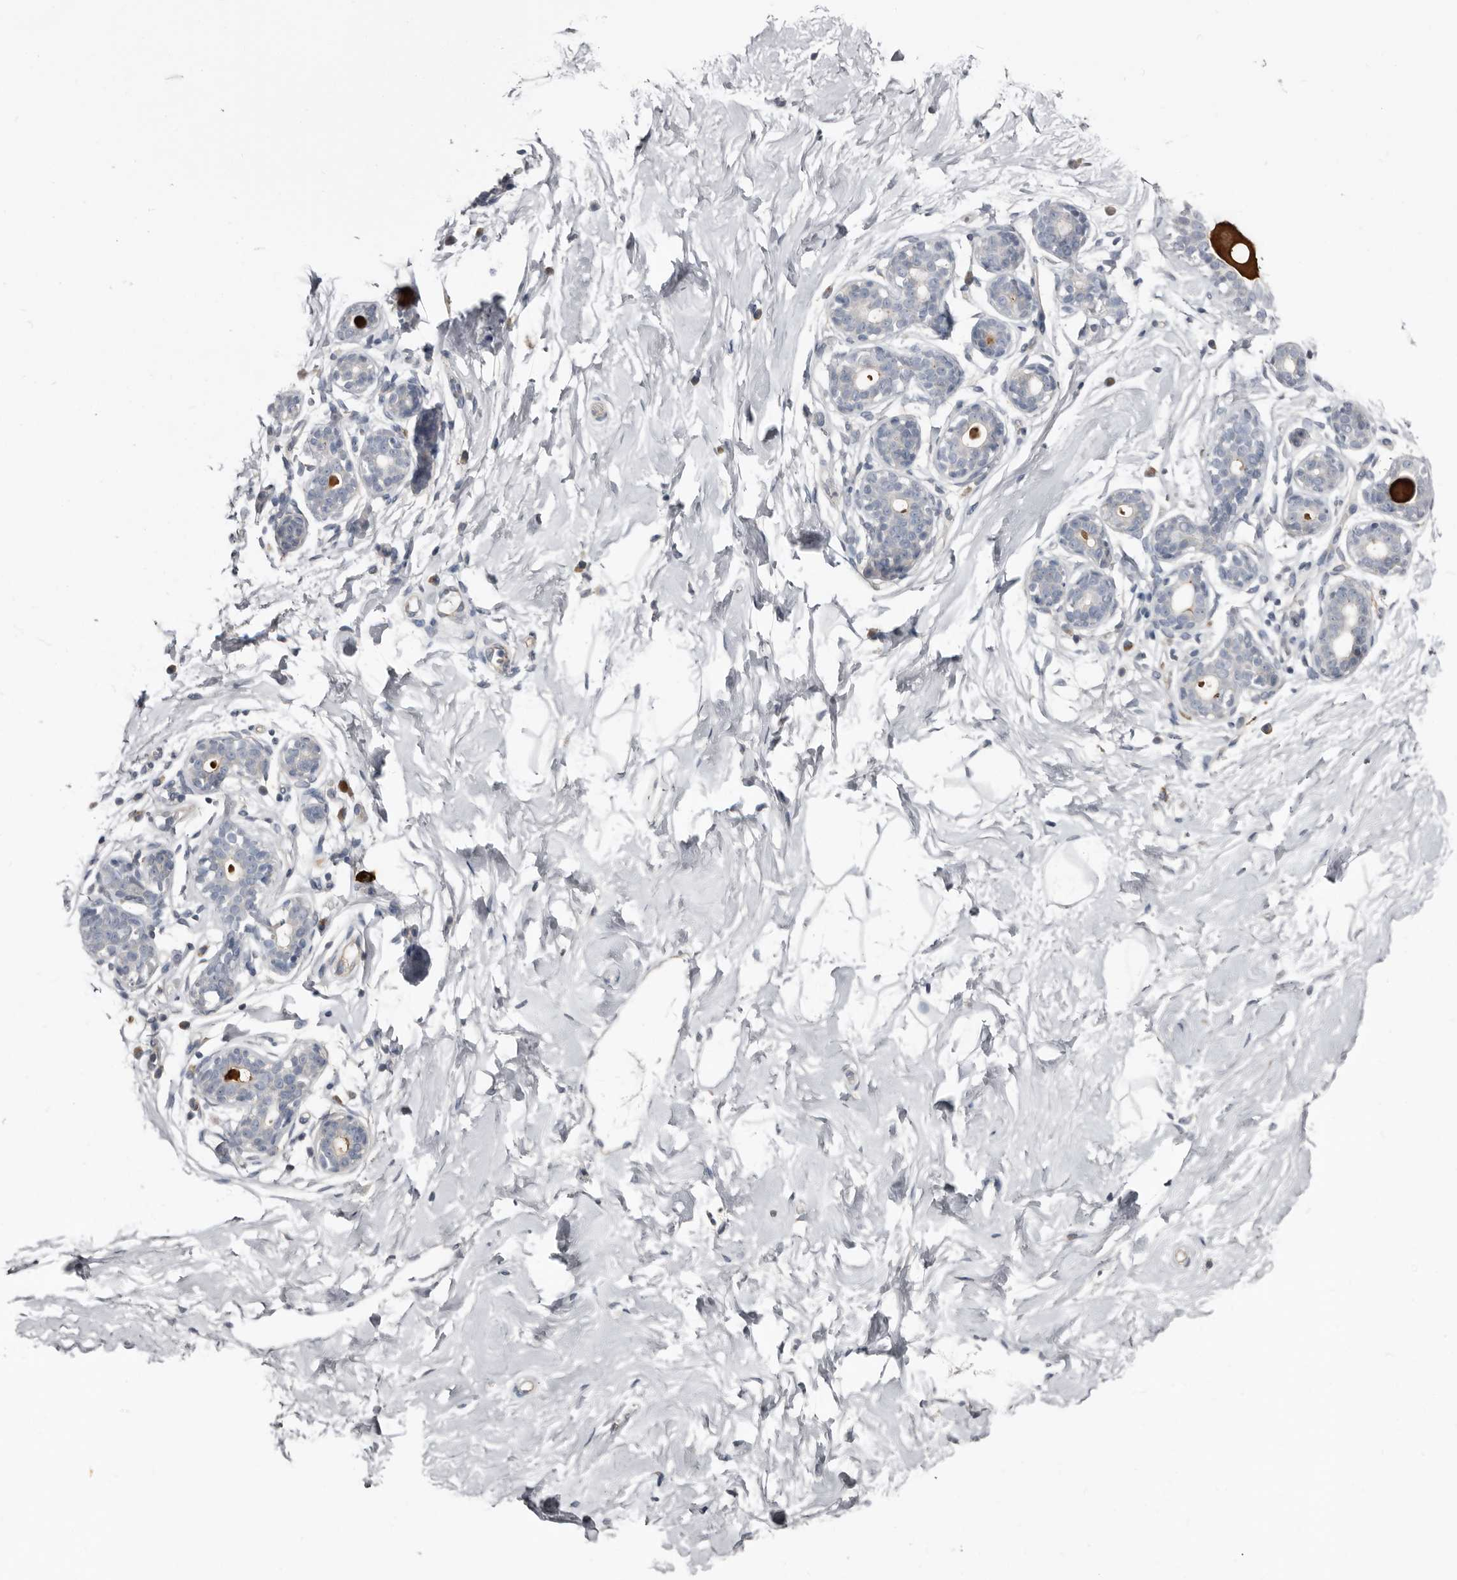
{"staining": {"intensity": "negative", "quantity": "none", "location": "none"}, "tissue": "breast", "cell_type": "Adipocytes", "image_type": "normal", "snomed": [{"axis": "morphology", "description": "Normal tissue, NOS"}, {"axis": "morphology", "description": "Adenoma, NOS"}, {"axis": "topography", "description": "Breast"}], "caption": "Immunohistochemical staining of benign human breast demonstrates no significant staining in adipocytes. The staining is performed using DAB (3,3'-diaminobenzidine) brown chromogen with nuclei counter-stained in using hematoxylin.", "gene": "ZNF114", "patient": {"sex": "female", "age": 23}}